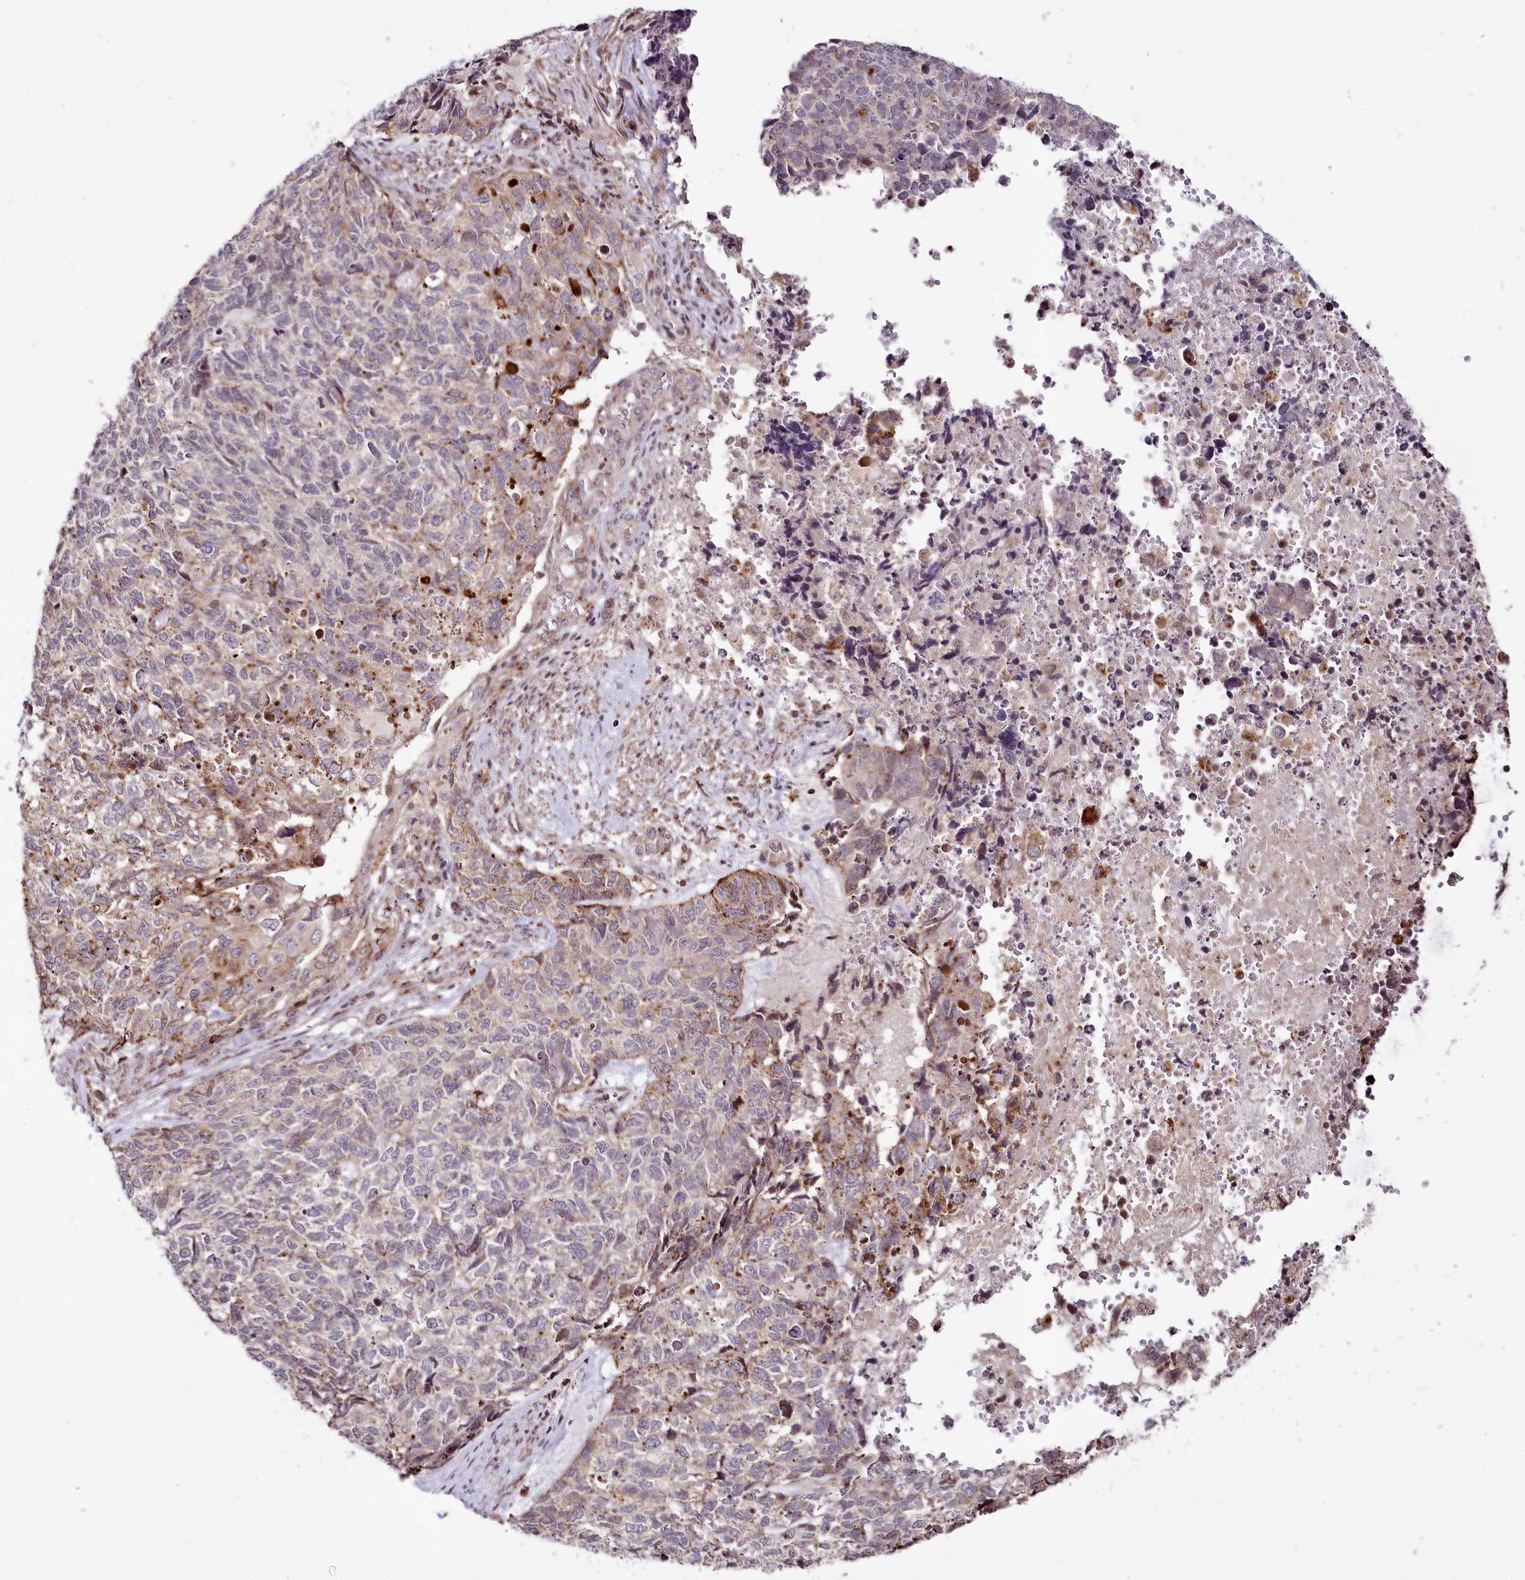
{"staining": {"intensity": "weak", "quantity": "<25%", "location": "cytoplasmic/membranous"}, "tissue": "cervical cancer", "cell_type": "Tumor cells", "image_type": "cancer", "snomed": [{"axis": "morphology", "description": "Squamous cell carcinoma, NOS"}, {"axis": "topography", "description": "Cervix"}], "caption": "Histopathology image shows no protein positivity in tumor cells of cervical cancer (squamous cell carcinoma) tissue.", "gene": "HOXC8", "patient": {"sex": "female", "age": 63}}